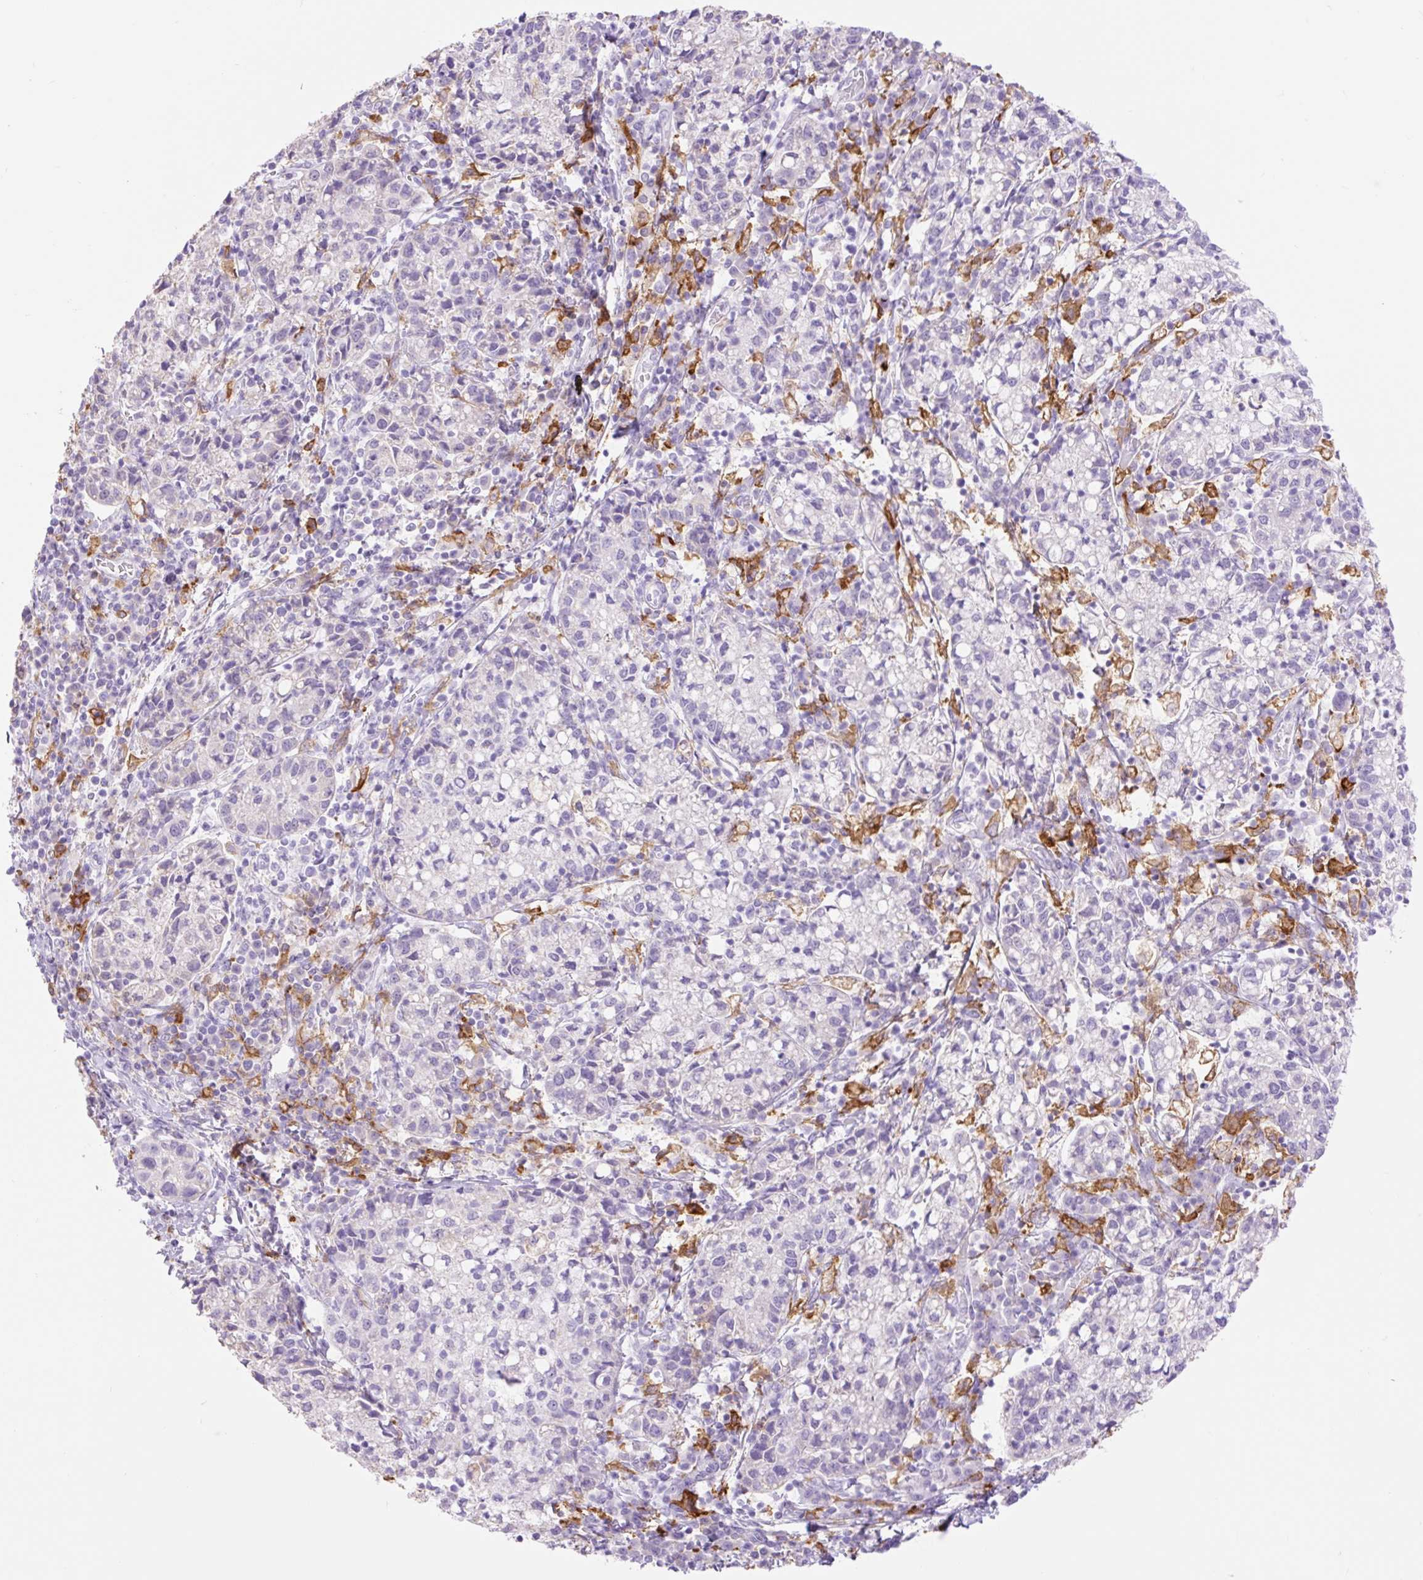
{"staining": {"intensity": "negative", "quantity": "none", "location": "none"}, "tissue": "cervical cancer", "cell_type": "Tumor cells", "image_type": "cancer", "snomed": [{"axis": "morphology", "description": "Normal tissue, NOS"}, {"axis": "morphology", "description": "Adenocarcinoma, NOS"}, {"axis": "topography", "description": "Cervix"}], "caption": "A photomicrograph of human cervical cancer (adenocarcinoma) is negative for staining in tumor cells.", "gene": "SIGLEC1", "patient": {"sex": "female", "age": 44}}